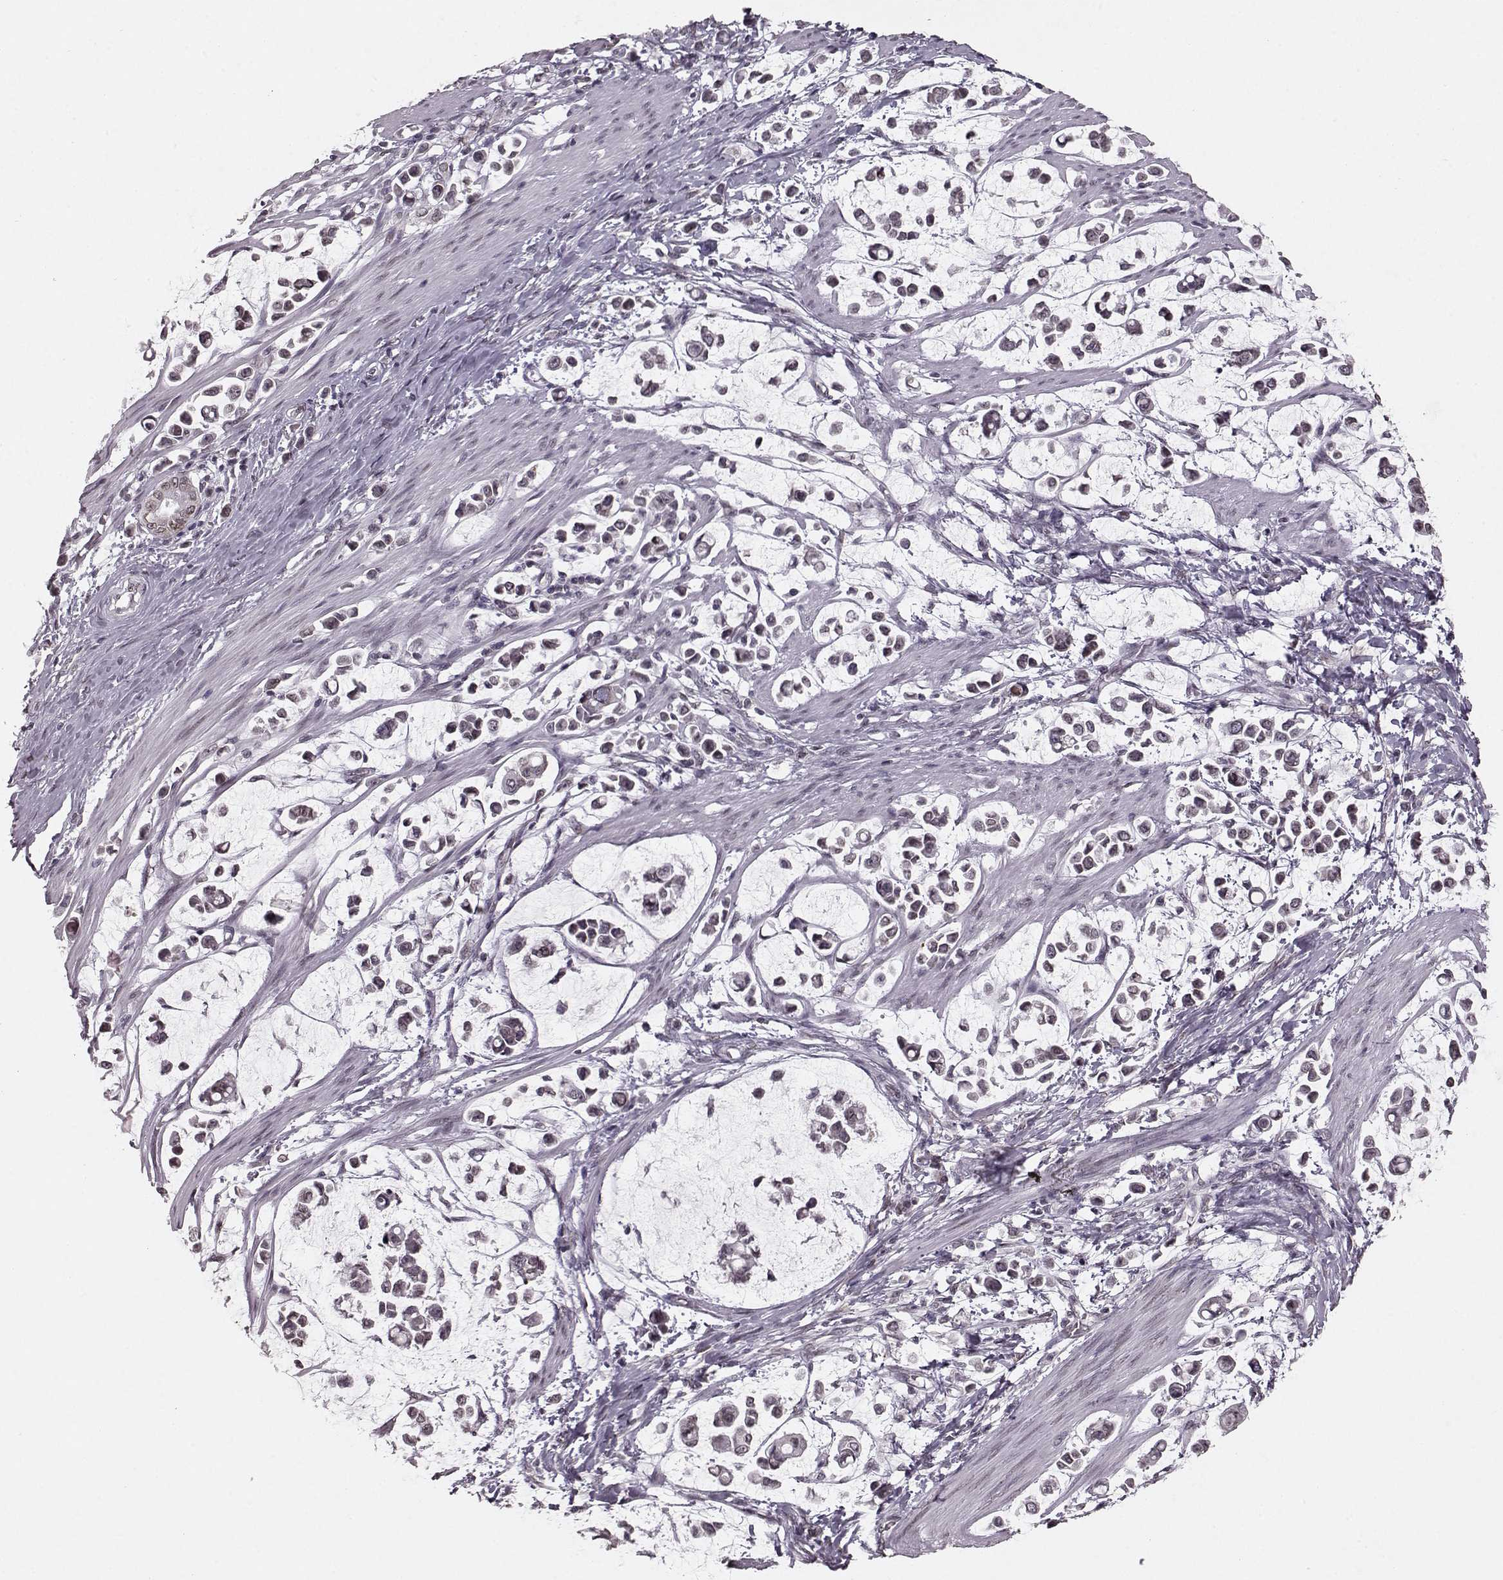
{"staining": {"intensity": "weak", "quantity": "25%-75%", "location": "cytoplasmic/membranous,nuclear"}, "tissue": "stomach cancer", "cell_type": "Tumor cells", "image_type": "cancer", "snomed": [{"axis": "morphology", "description": "Adenocarcinoma, NOS"}, {"axis": "topography", "description": "Stomach"}], "caption": "A micrograph of stomach adenocarcinoma stained for a protein shows weak cytoplasmic/membranous and nuclear brown staining in tumor cells.", "gene": "DCAF12", "patient": {"sex": "male", "age": 82}}